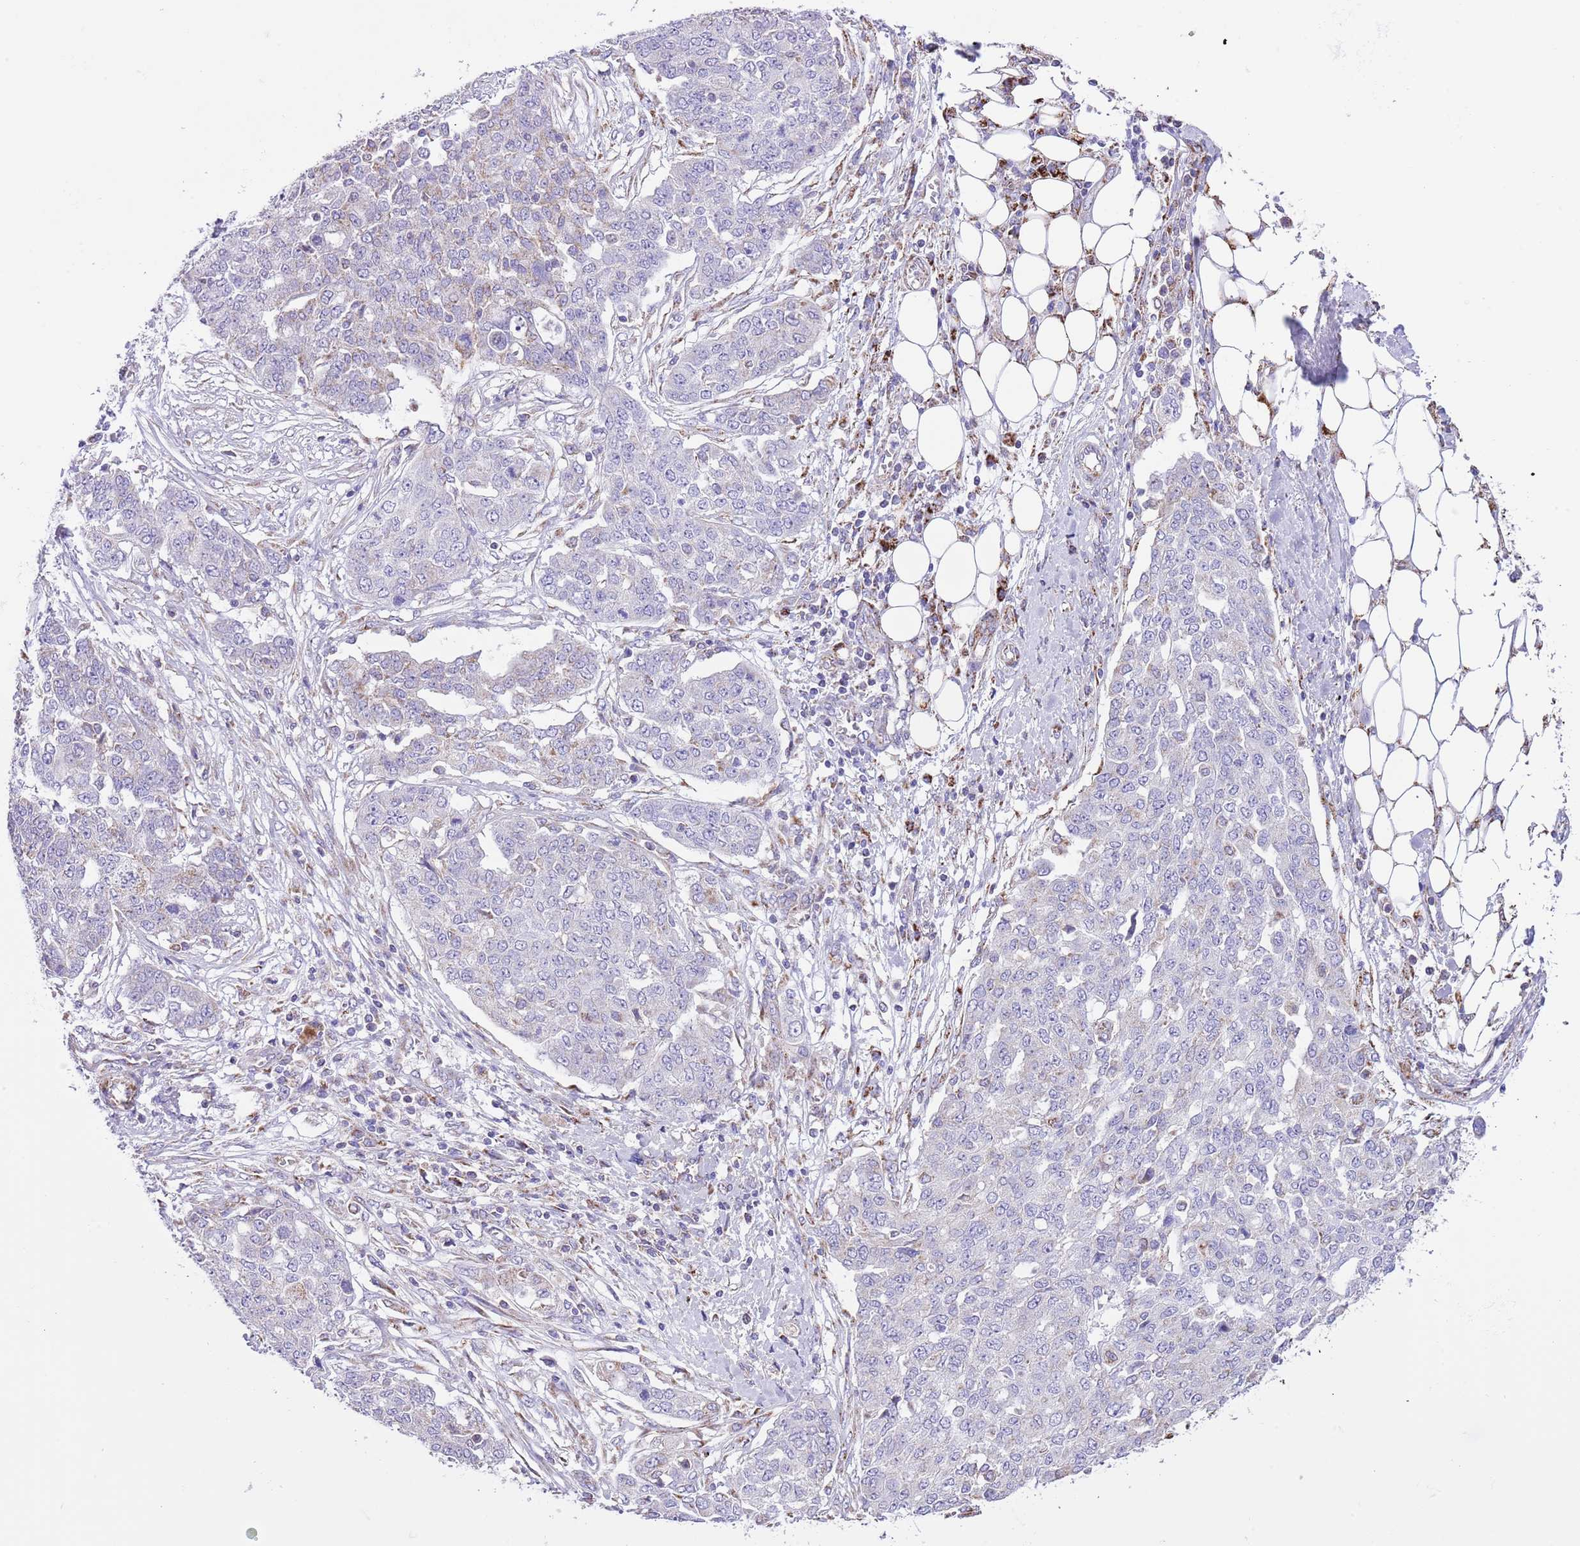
{"staining": {"intensity": "negative", "quantity": "none", "location": "none"}, "tissue": "ovarian cancer", "cell_type": "Tumor cells", "image_type": "cancer", "snomed": [{"axis": "morphology", "description": "Cystadenocarcinoma, serous, NOS"}, {"axis": "topography", "description": "Soft tissue"}, {"axis": "topography", "description": "Ovary"}], "caption": "Serous cystadenocarcinoma (ovarian) was stained to show a protein in brown. There is no significant positivity in tumor cells.", "gene": "SS18L2", "patient": {"sex": "female", "age": 57}}